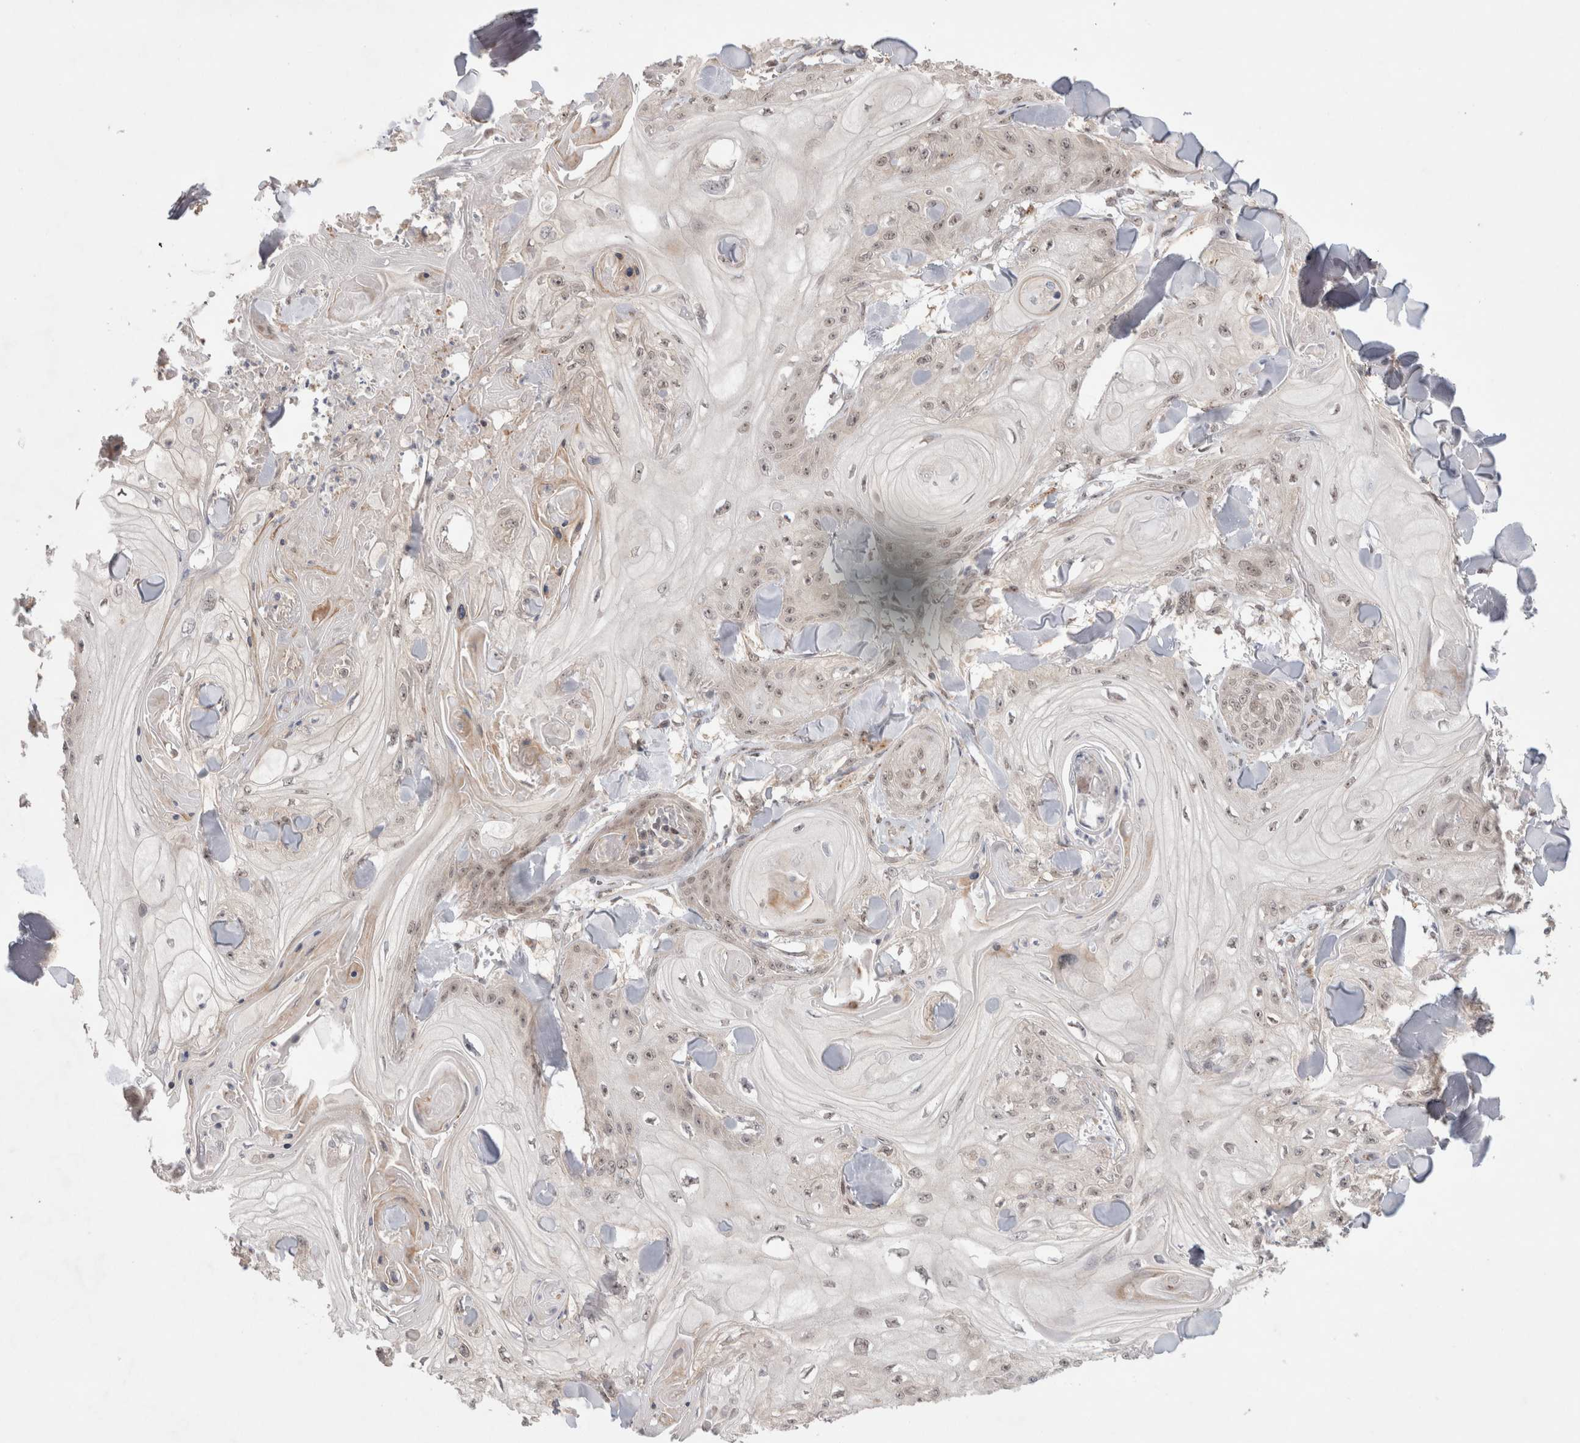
{"staining": {"intensity": "negative", "quantity": "none", "location": "none"}, "tissue": "skin cancer", "cell_type": "Tumor cells", "image_type": "cancer", "snomed": [{"axis": "morphology", "description": "Squamous cell carcinoma, NOS"}, {"axis": "topography", "description": "Skin"}], "caption": "The micrograph shows no staining of tumor cells in skin cancer (squamous cell carcinoma). (Stains: DAB immunohistochemistry with hematoxylin counter stain, Microscopy: brightfield microscopy at high magnification).", "gene": "SLC29A1", "patient": {"sex": "male", "age": 74}}